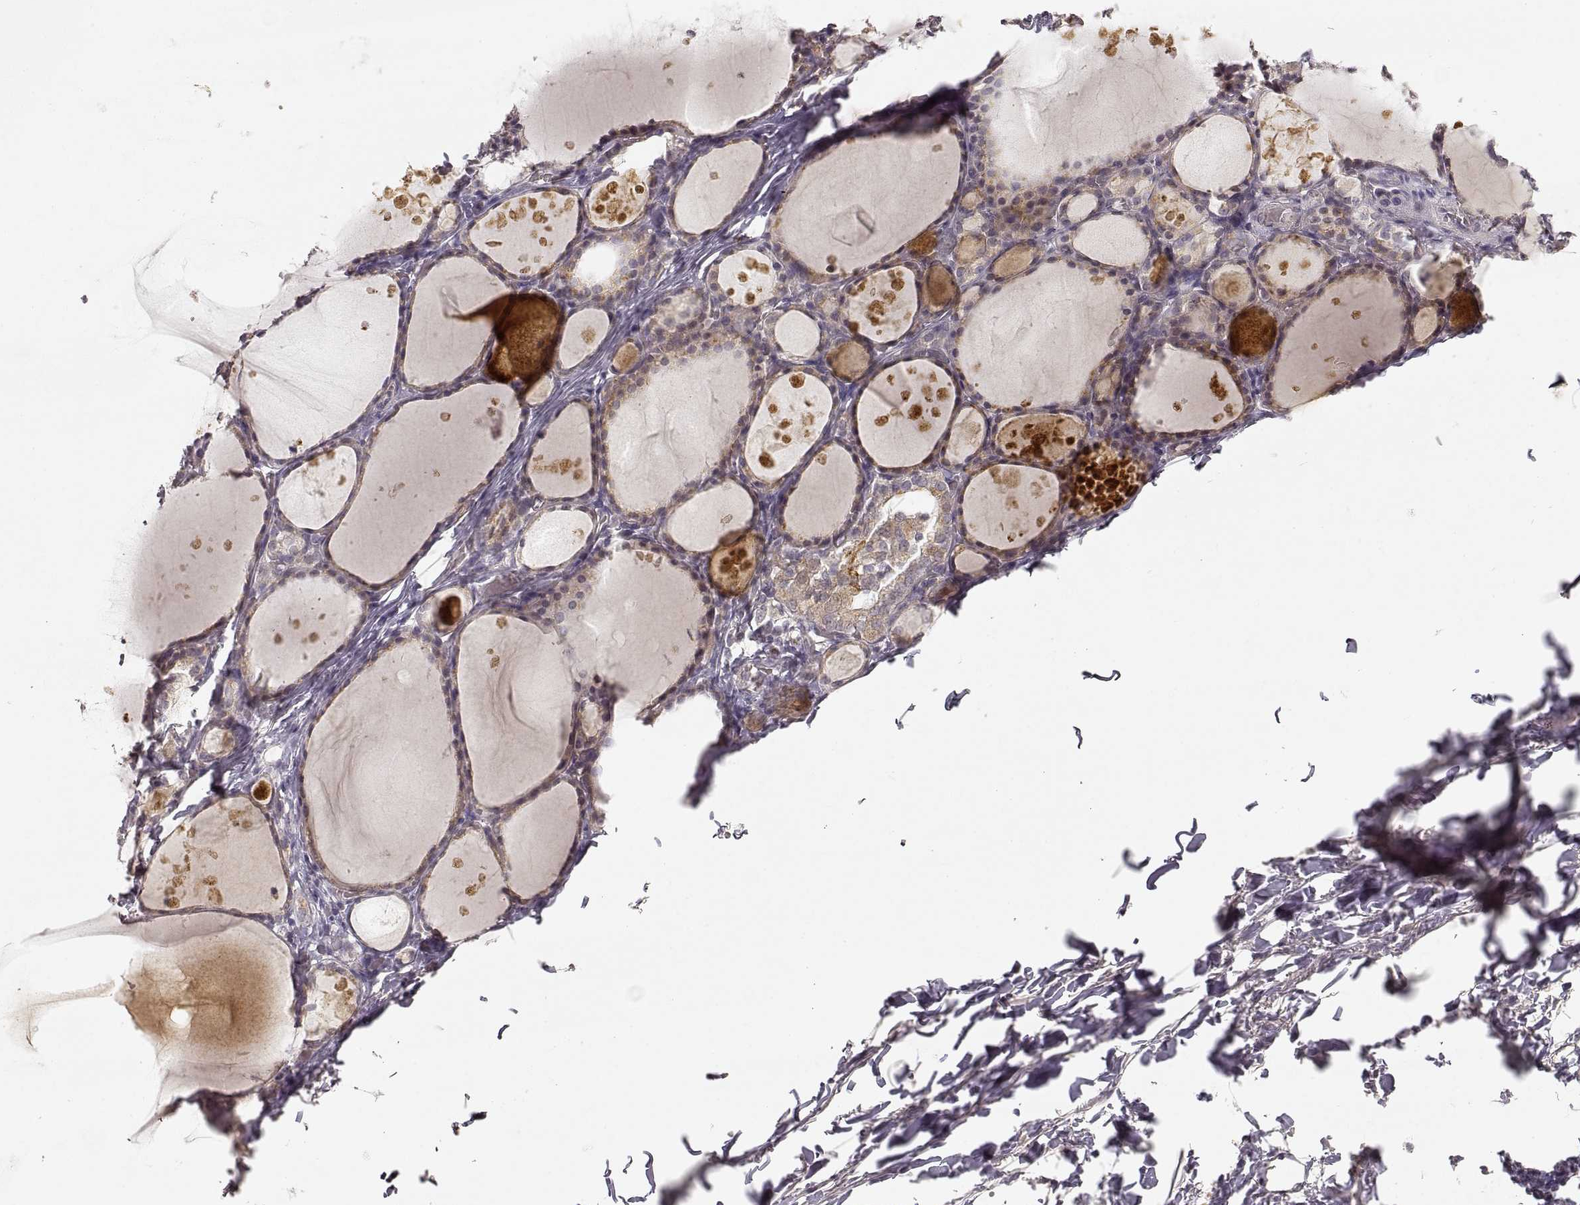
{"staining": {"intensity": "negative", "quantity": "none", "location": "none"}, "tissue": "thyroid gland", "cell_type": "Glandular cells", "image_type": "normal", "snomed": [{"axis": "morphology", "description": "Normal tissue, NOS"}, {"axis": "topography", "description": "Thyroid gland"}], "caption": "Photomicrograph shows no protein staining in glandular cells of benign thyroid gland. (Immunohistochemistry (ihc), brightfield microscopy, high magnification).", "gene": "LAMC2", "patient": {"sex": "male", "age": 68}}